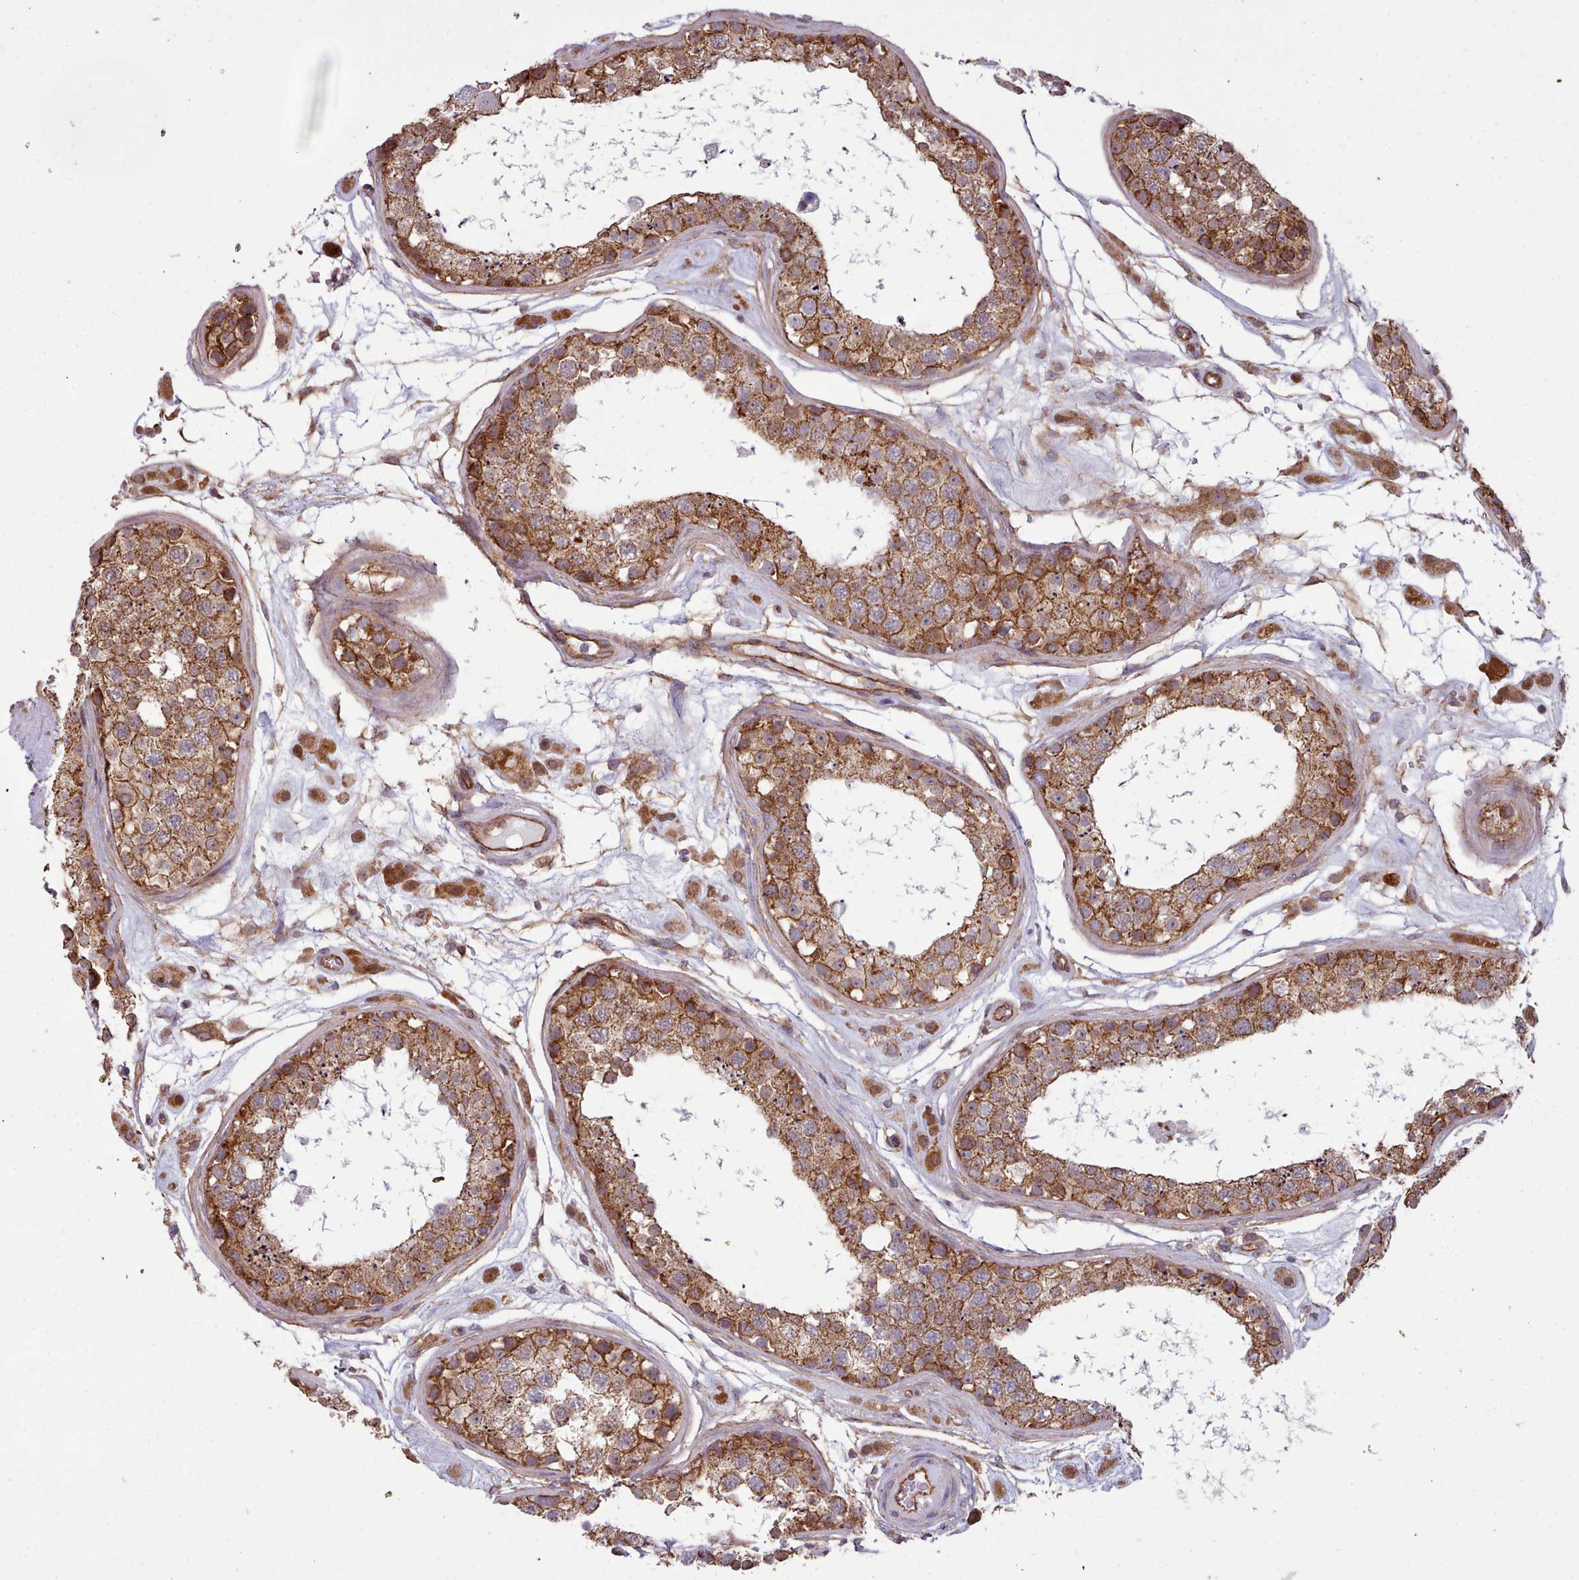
{"staining": {"intensity": "strong", "quantity": ">75%", "location": "cytoplasmic/membranous"}, "tissue": "testis", "cell_type": "Cells in seminiferous ducts", "image_type": "normal", "snomed": [{"axis": "morphology", "description": "Normal tissue, NOS"}, {"axis": "topography", "description": "Testis"}], "caption": "Testis stained with a brown dye shows strong cytoplasmic/membranous positive expression in about >75% of cells in seminiferous ducts.", "gene": "MRPL46", "patient": {"sex": "male", "age": 25}}